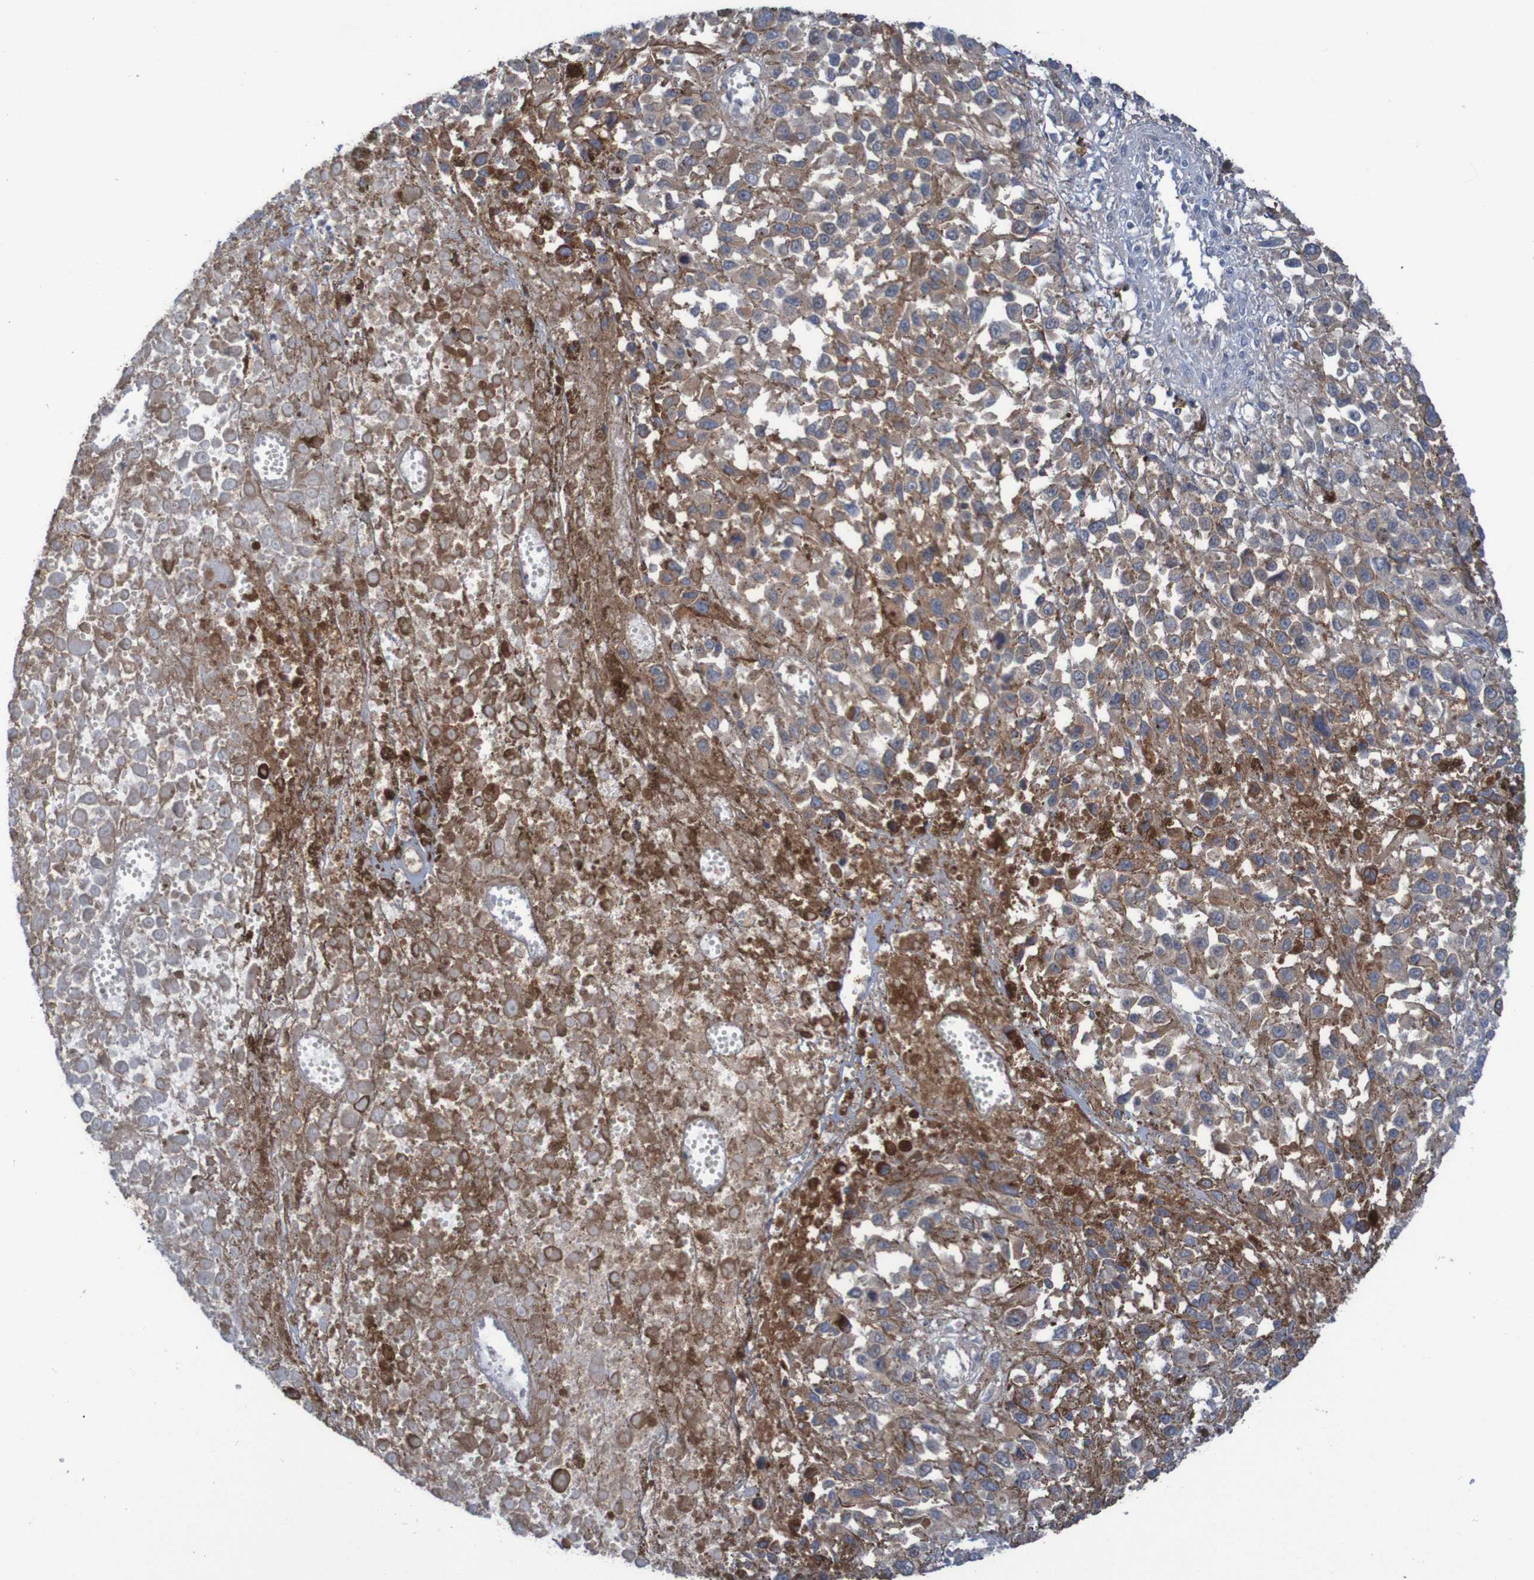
{"staining": {"intensity": "moderate", "quantity": ">75%", "location": "cytoplasmic/membranous"}, "tissue": "melanoma", "cell_type": "Tumor cells", "image_type": "cancer", "snomed": [{"axis": "morphology", "description": "Malignant melanoma, Metastatic site"}, {"axis": "topography", "description": "Lymph node"}], "caption": "Protein expression analysis of malignant melanoma (metastatic site) exhibits moderate cytoplasmic/membranous expression in about >75% of tumor cells.", "gene": "PDGFB", "patient": {"sex": "male", "age": 59}}